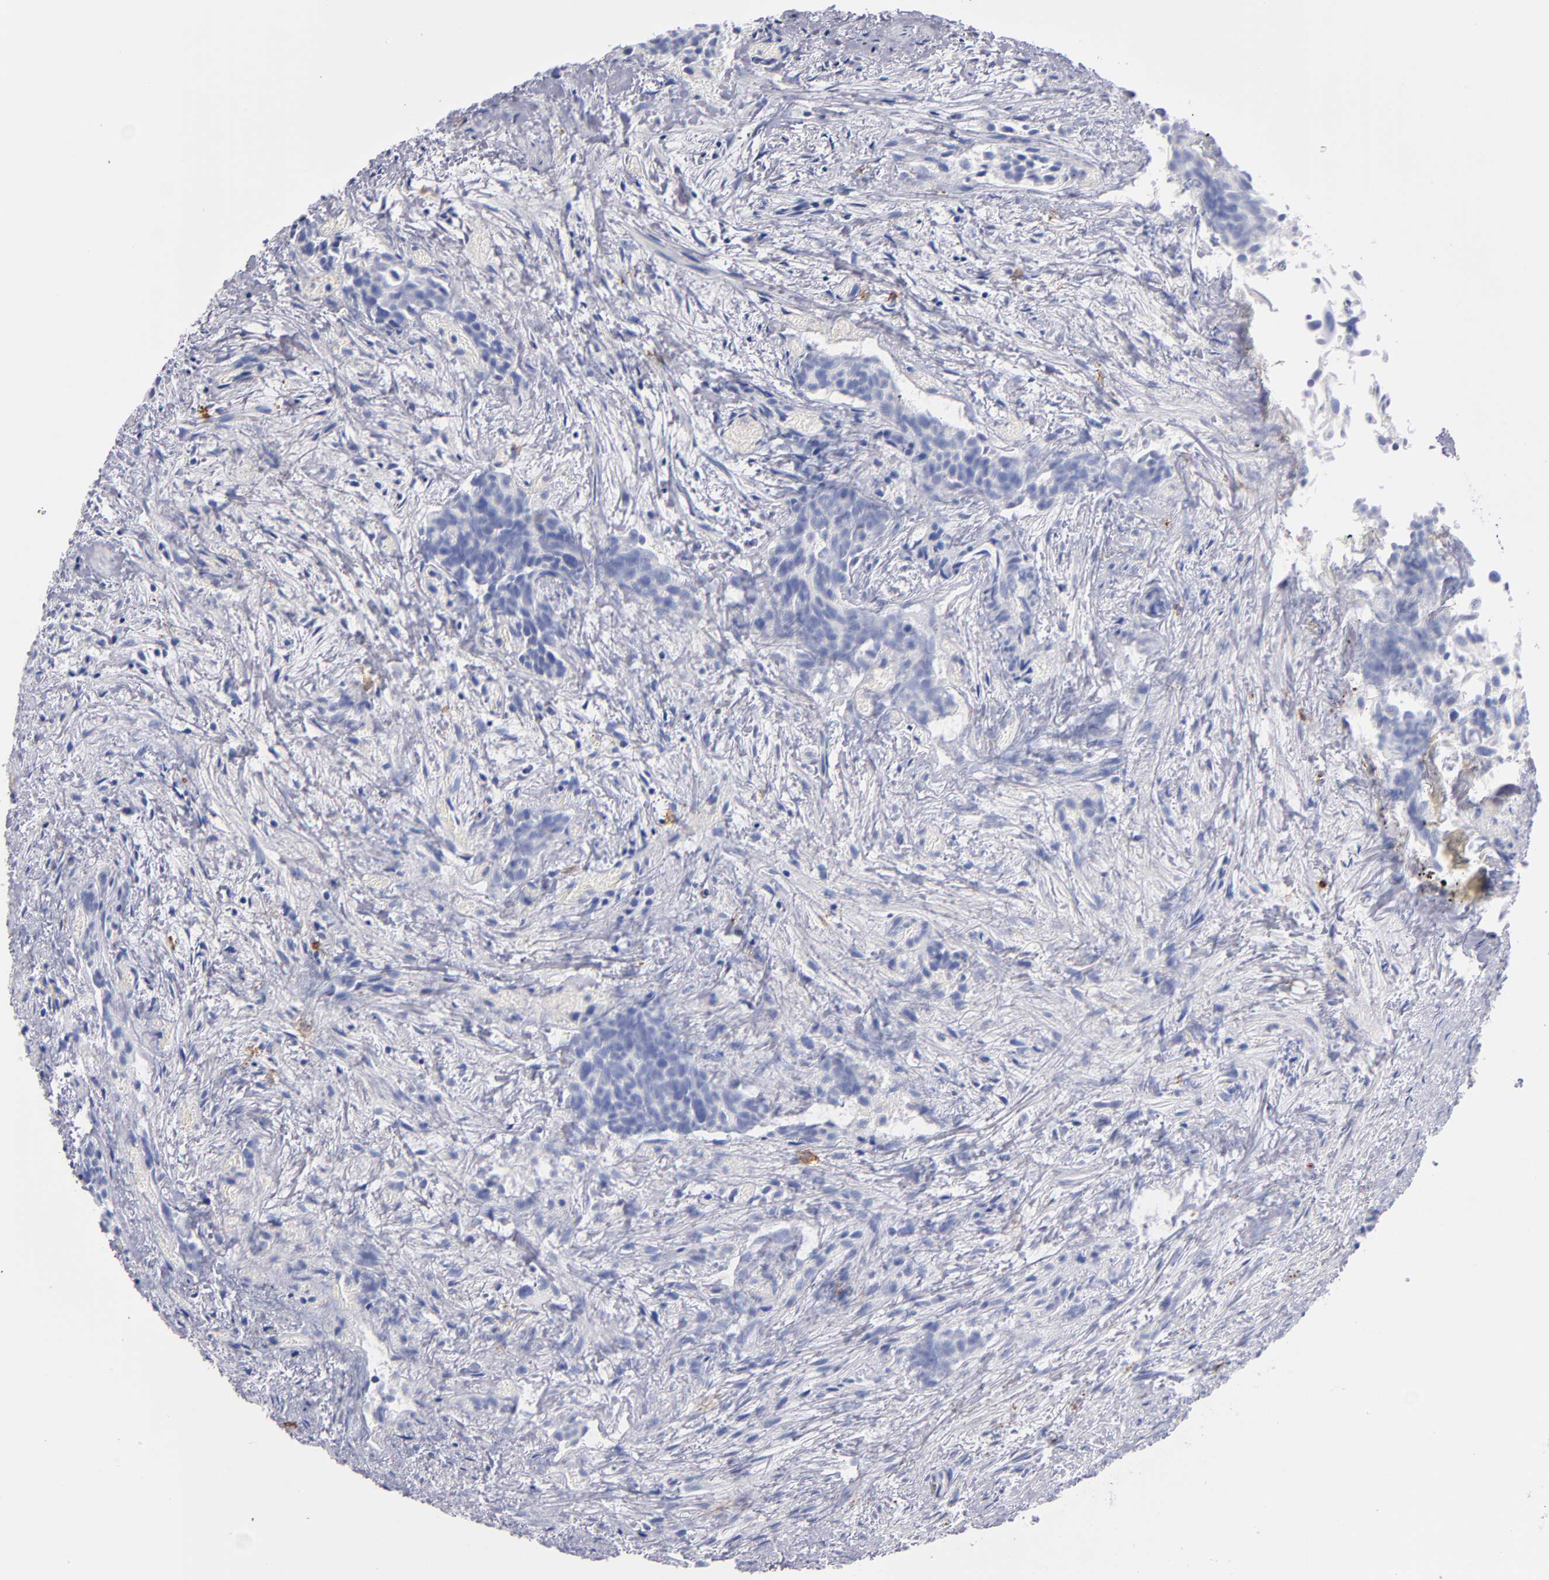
{"staining": {"intensity": "negative", "quantity": "none", "location": "none"}, "tissue": "urothelial cancer", "cell_type": "Tumor cells", "image_type": "cancer", "snomed": [{"axis": "morphology", "description": "Urothelial carcinoma, High grade"}, {"axis": "topography", "description": "Urinary bladder"}], "caption": "This is an immunohistochemistry image of urothelial cancer. There is no staining in tumor cells.", "gene": "KIT", "patient": {"sex": "female", "age": 78}}